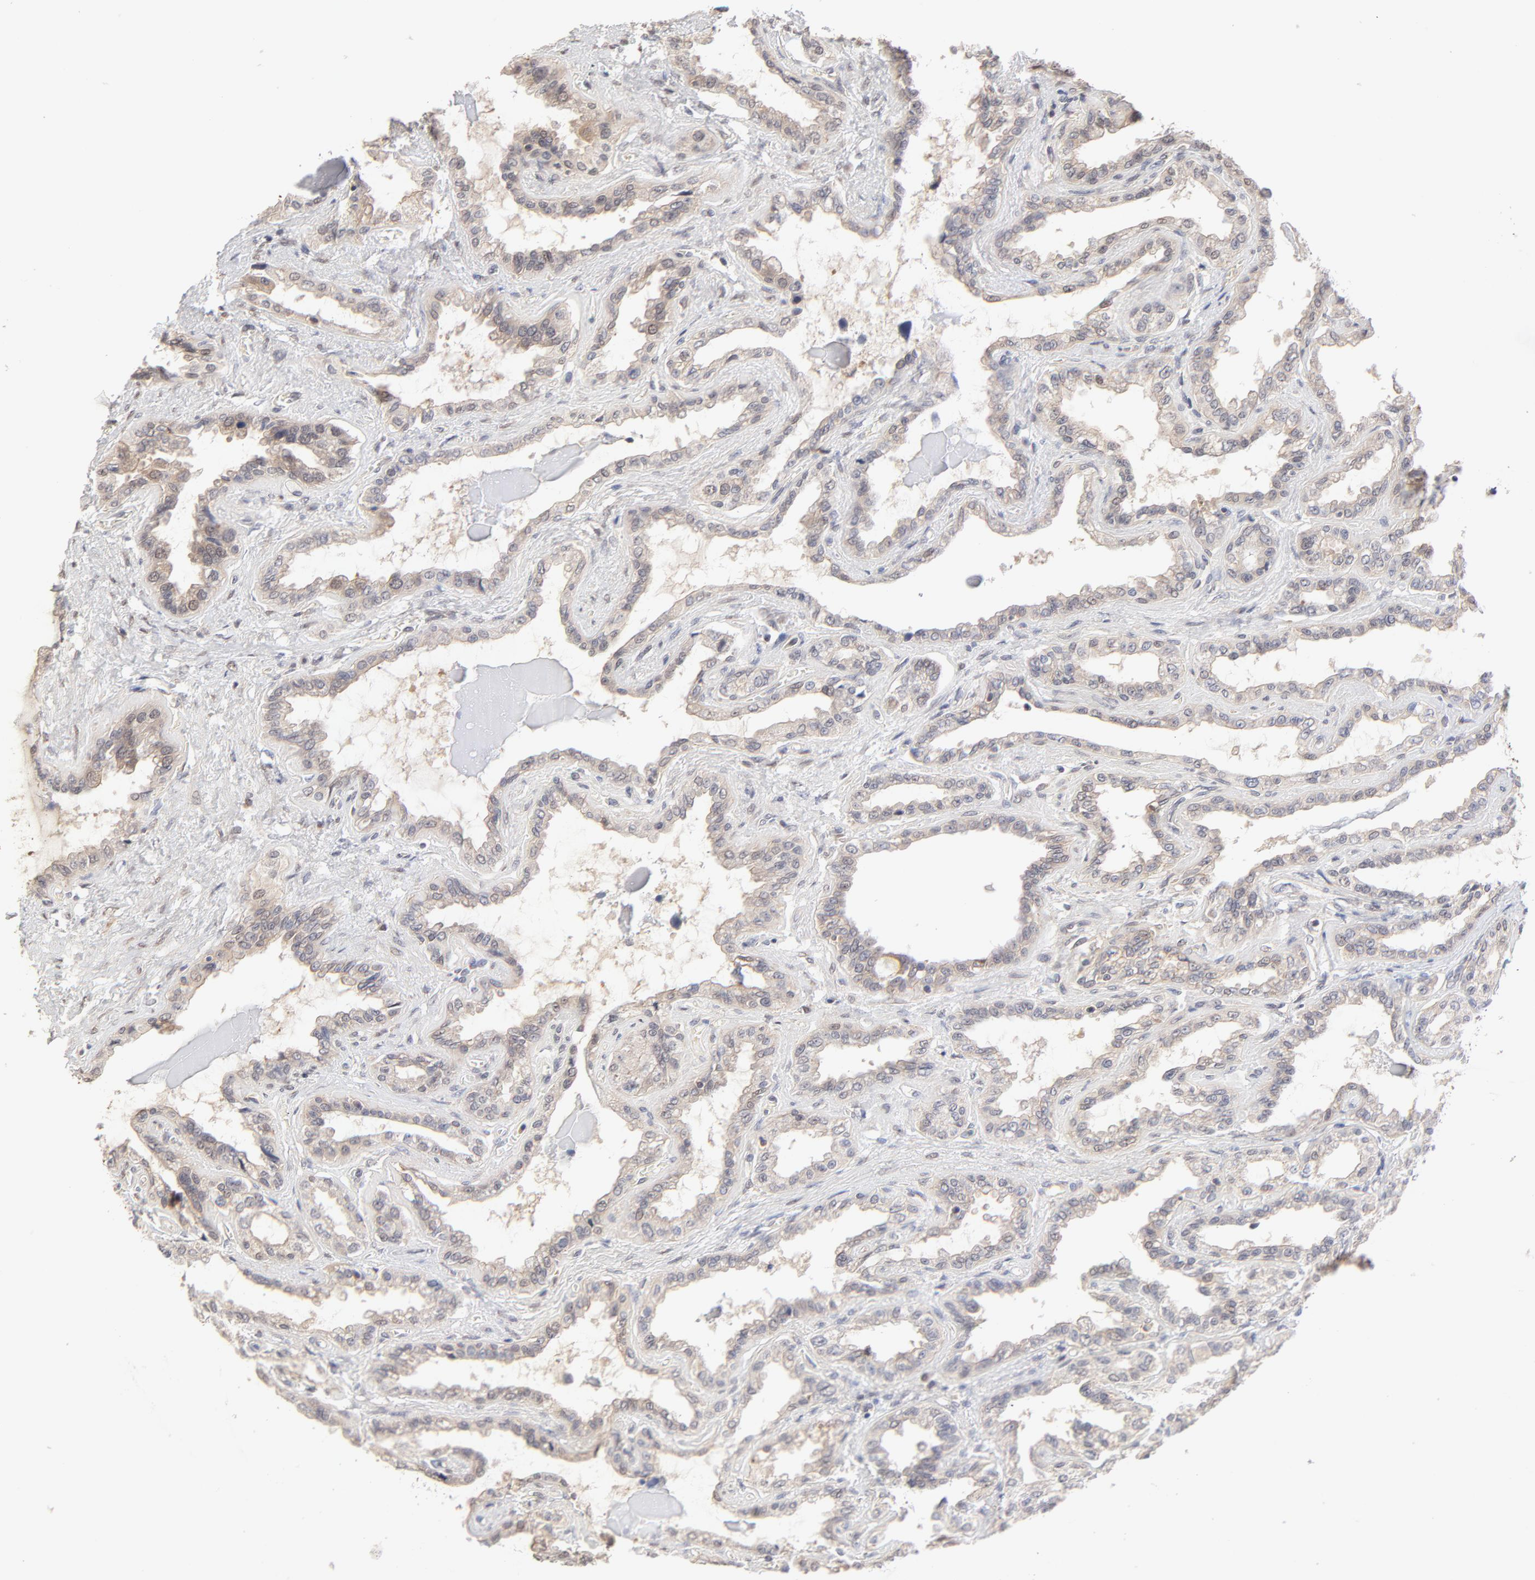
{"staining": {"intensity": "weak", "quantity": ">75%", "location": "cytoplasmic/membranous"}, "tissue": "seminal vesicle", "cell_type": "Glandular cells", "image_type": "normal", "snomed": [{"axis": "morphology", "description": "Normal tissue, NOS"}, {"axis": "morphology", "description": "Inflammation, NOS"}, {"axis": "topography", "description": "Urinary bladder"}, {"axis": "topography", "description": "Prostate"}, {"axis": "topography", "description": "Seminal veicle"}], "caption": "Glandular cells reveal low levels of weak cytoplasmic/membranous staining in about >75% of cells in benign seminal vesicle.", "gene": "ZNF157", "patient": {"sex": "male", "age": 82}}